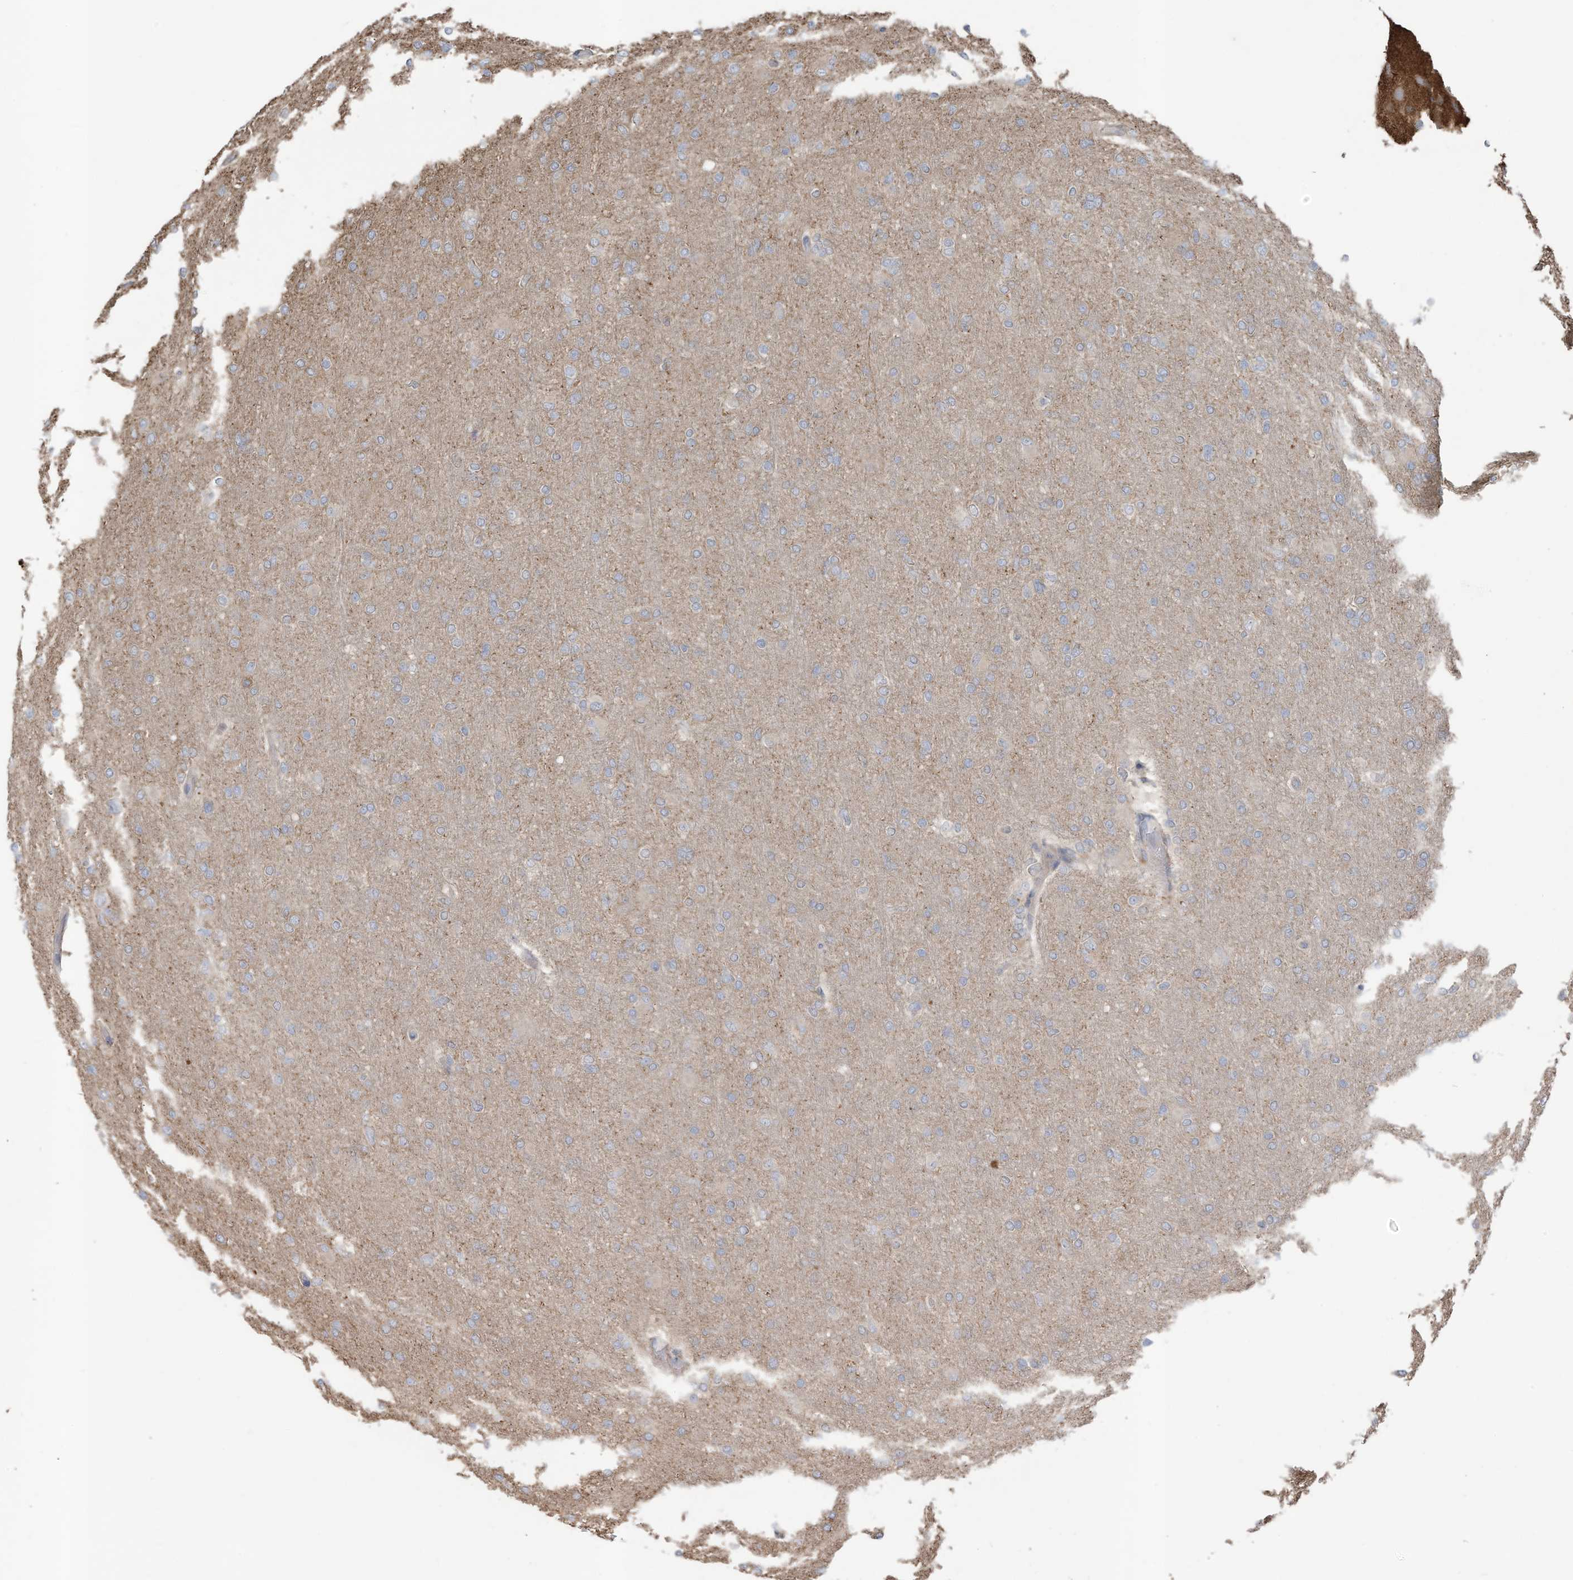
{"staining": {"intensity": "negative", "quantity": "none", "location": "none"}, "tissue": "glioma", "cell_type": "Tumor cells", "image_type": "cancer", "snomed": [{"axis": "morphology", "description": "Glioma, malignant, High grade"}, {"axis": "topography", "description": "Cerebral cortex"}], "caption": "Glioma stained for a protein using immunohistochemistry (IHC) displays no expression tumor cells.", "gene": "SLC17A7", "patient": {"sex": "female", "age": 36}}